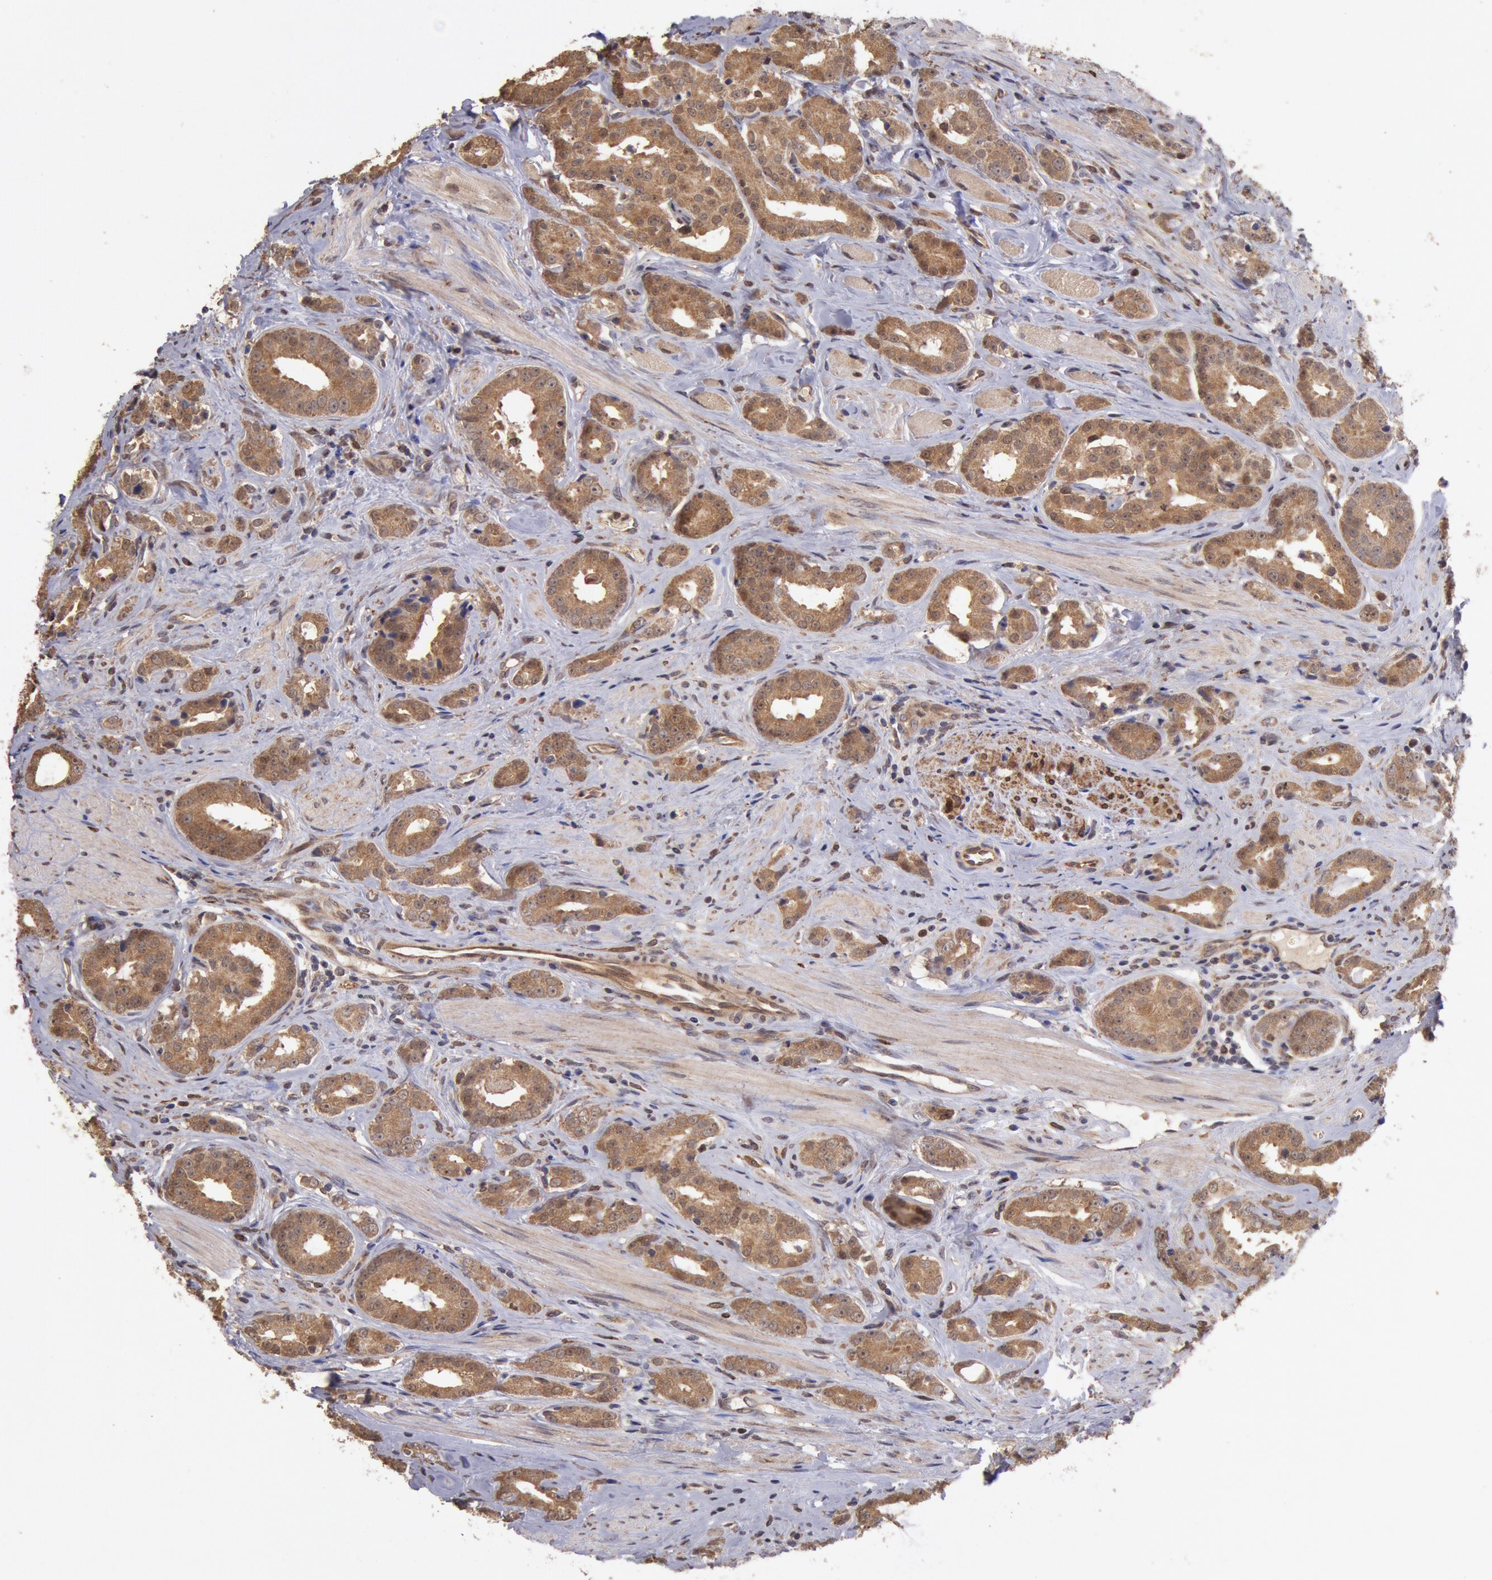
{"staining": {"intensity": "strong", "quantity": ">75%", "location": "cytoplasmic/membranous"}, "tissue": "prostate cancer", "cell_type": "Tumor cells", "image_type": "cancer", "snomed": [{"axis": "morphology", "description": "Adenocarcinoma, Medium grade"}, {"axis": "topography", "description": "Prostate"}], "caption": "DAB immunohistochemical staining of human prostate medium-grade adenocarcinoma demonstrates strong cytoplasmic/membranous protein staining in approximately >75% of tumor cells.", "gene": "COMT", "patient": {"sex": "male", "age": 53}}